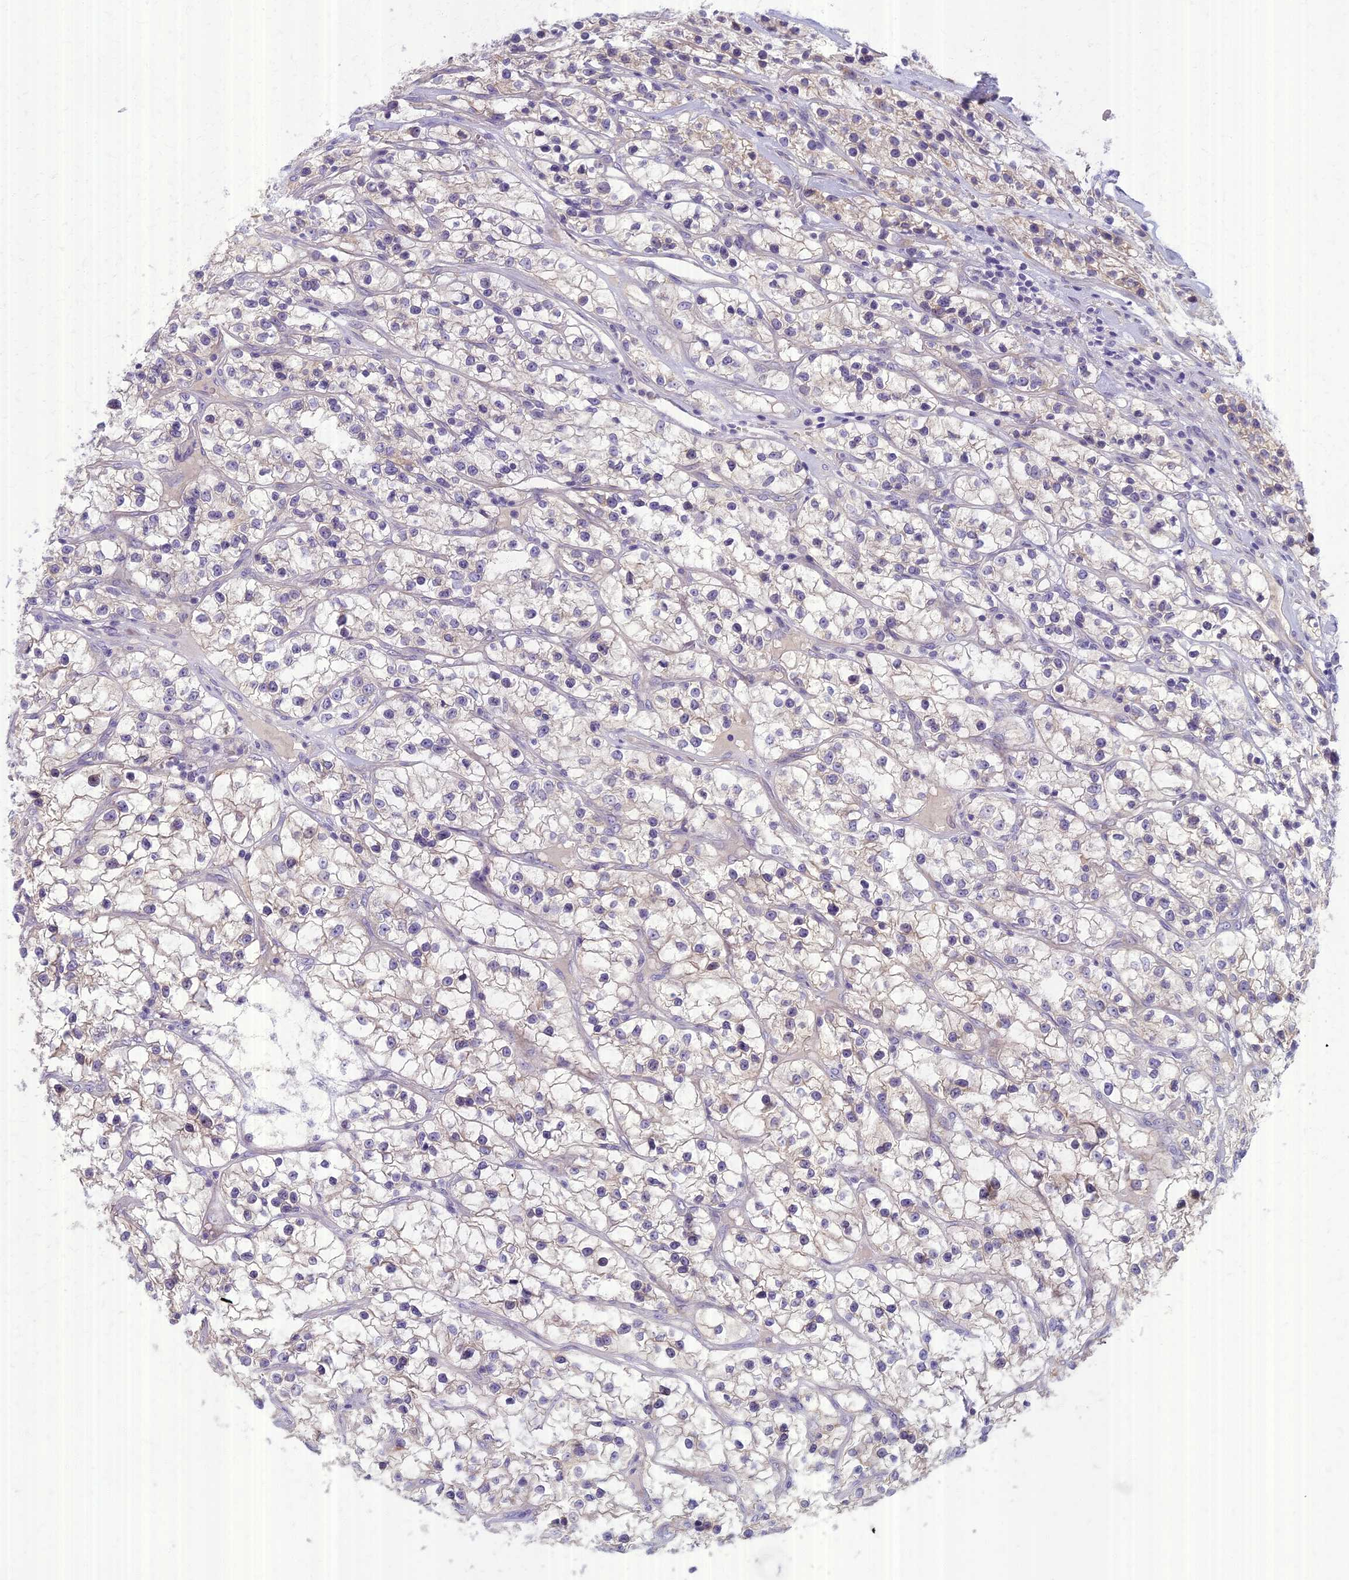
{"staining": {"intensity": "weak", "quantity": "<25%", "location": "cytoplasmic/membranous"}, "tissue": "renal cancer", "cell_type": "Tumor cells", "image_type": "cancer", "snomed": [{"axis": "morphology", "description": "Adenocarcinoma, NOS"}, {"axis": "topography", "description": "Kidney"}], "caption": "High magnification brightfield microscopy of adenocarcinoma (renal) stained with DAB (brown) and counterstained with hematoxylin (blue): tumor cells show no significant positivity.", "gene": "AP4E1", "patient": {"sex": "female", "age": 57}}